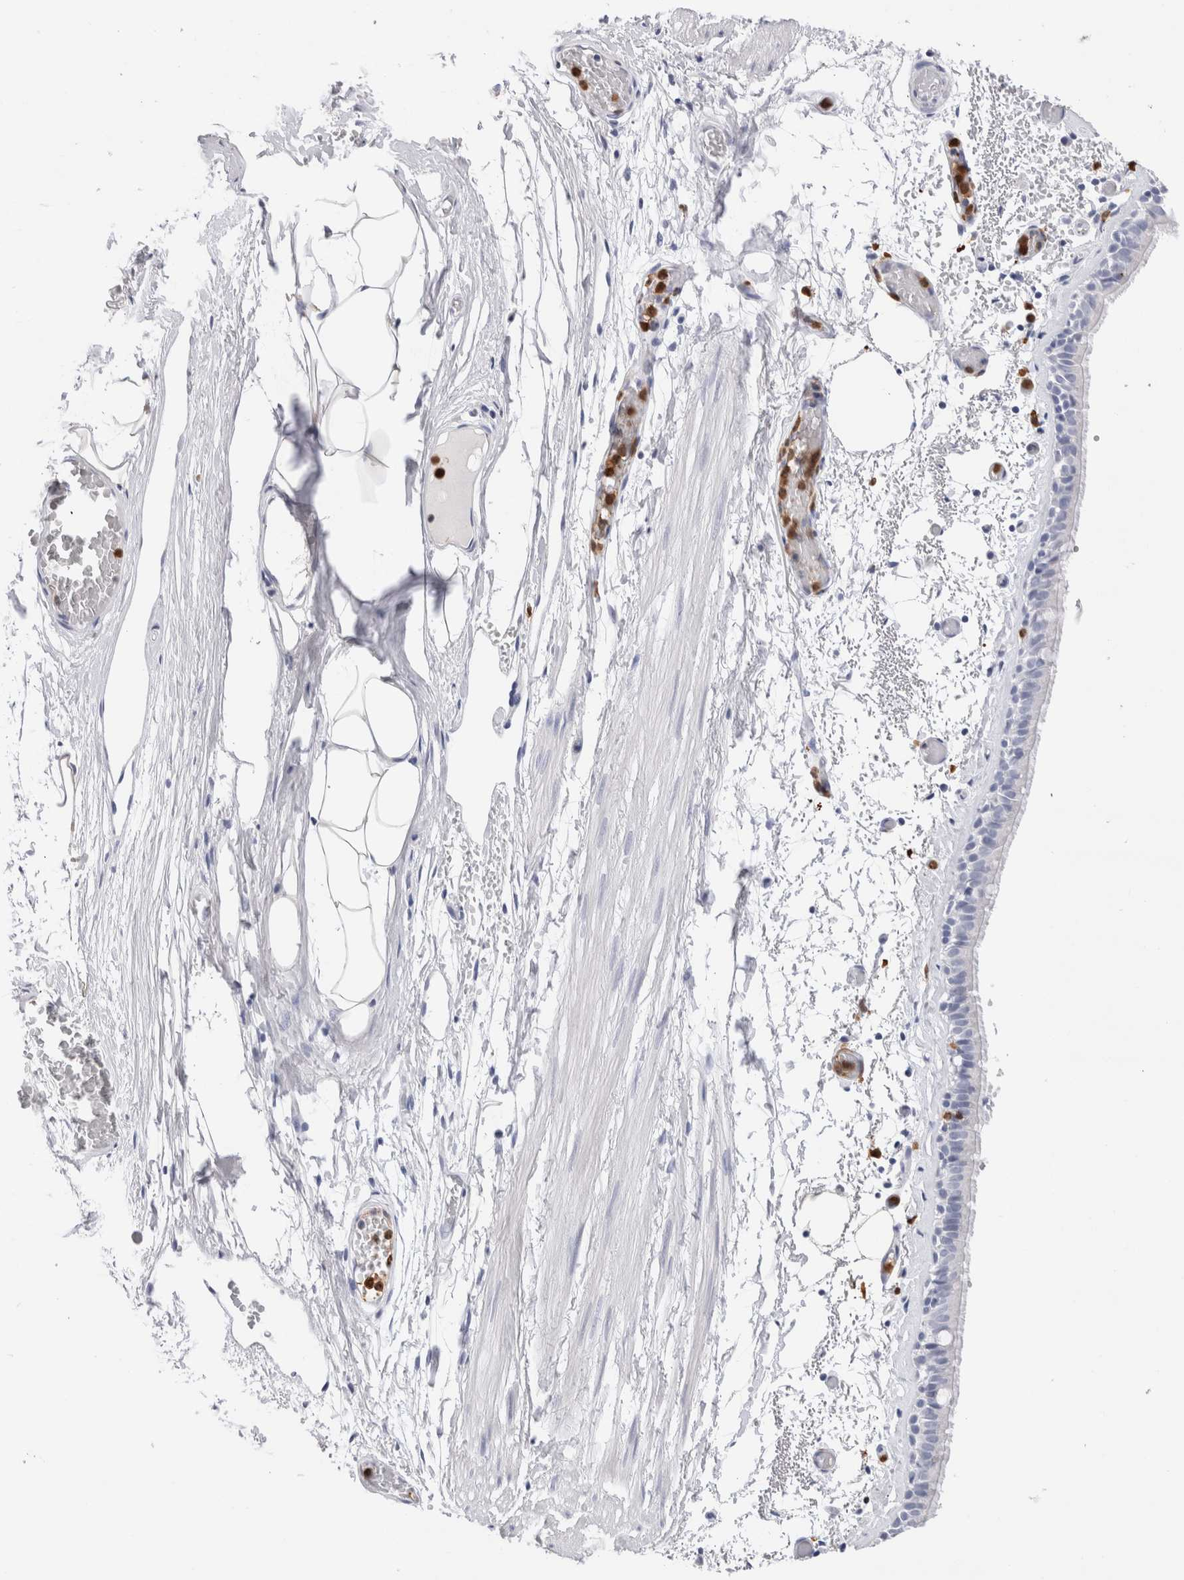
{"staining": {"intensity": "negative", "quantity": "none", "location": "none"}, "tissue": "bronchus", "cell_type": "Respiratory epithelial cells", "image_type": "normal", "snomed": [{"axis": "morphology", "description": "Normal tissue, NOS"}, {"axis": "topography", "description": "Bronchus"}, {"axis": "topography", "description": "Lung"}], "caption": "IHC micrograph of unremarkable bronchus stained for a protein (brown), which shows no expression in respiratory epithelial cells.", "gene": "SLC10A5", "patient": {"sex": "male", "age": 56}}